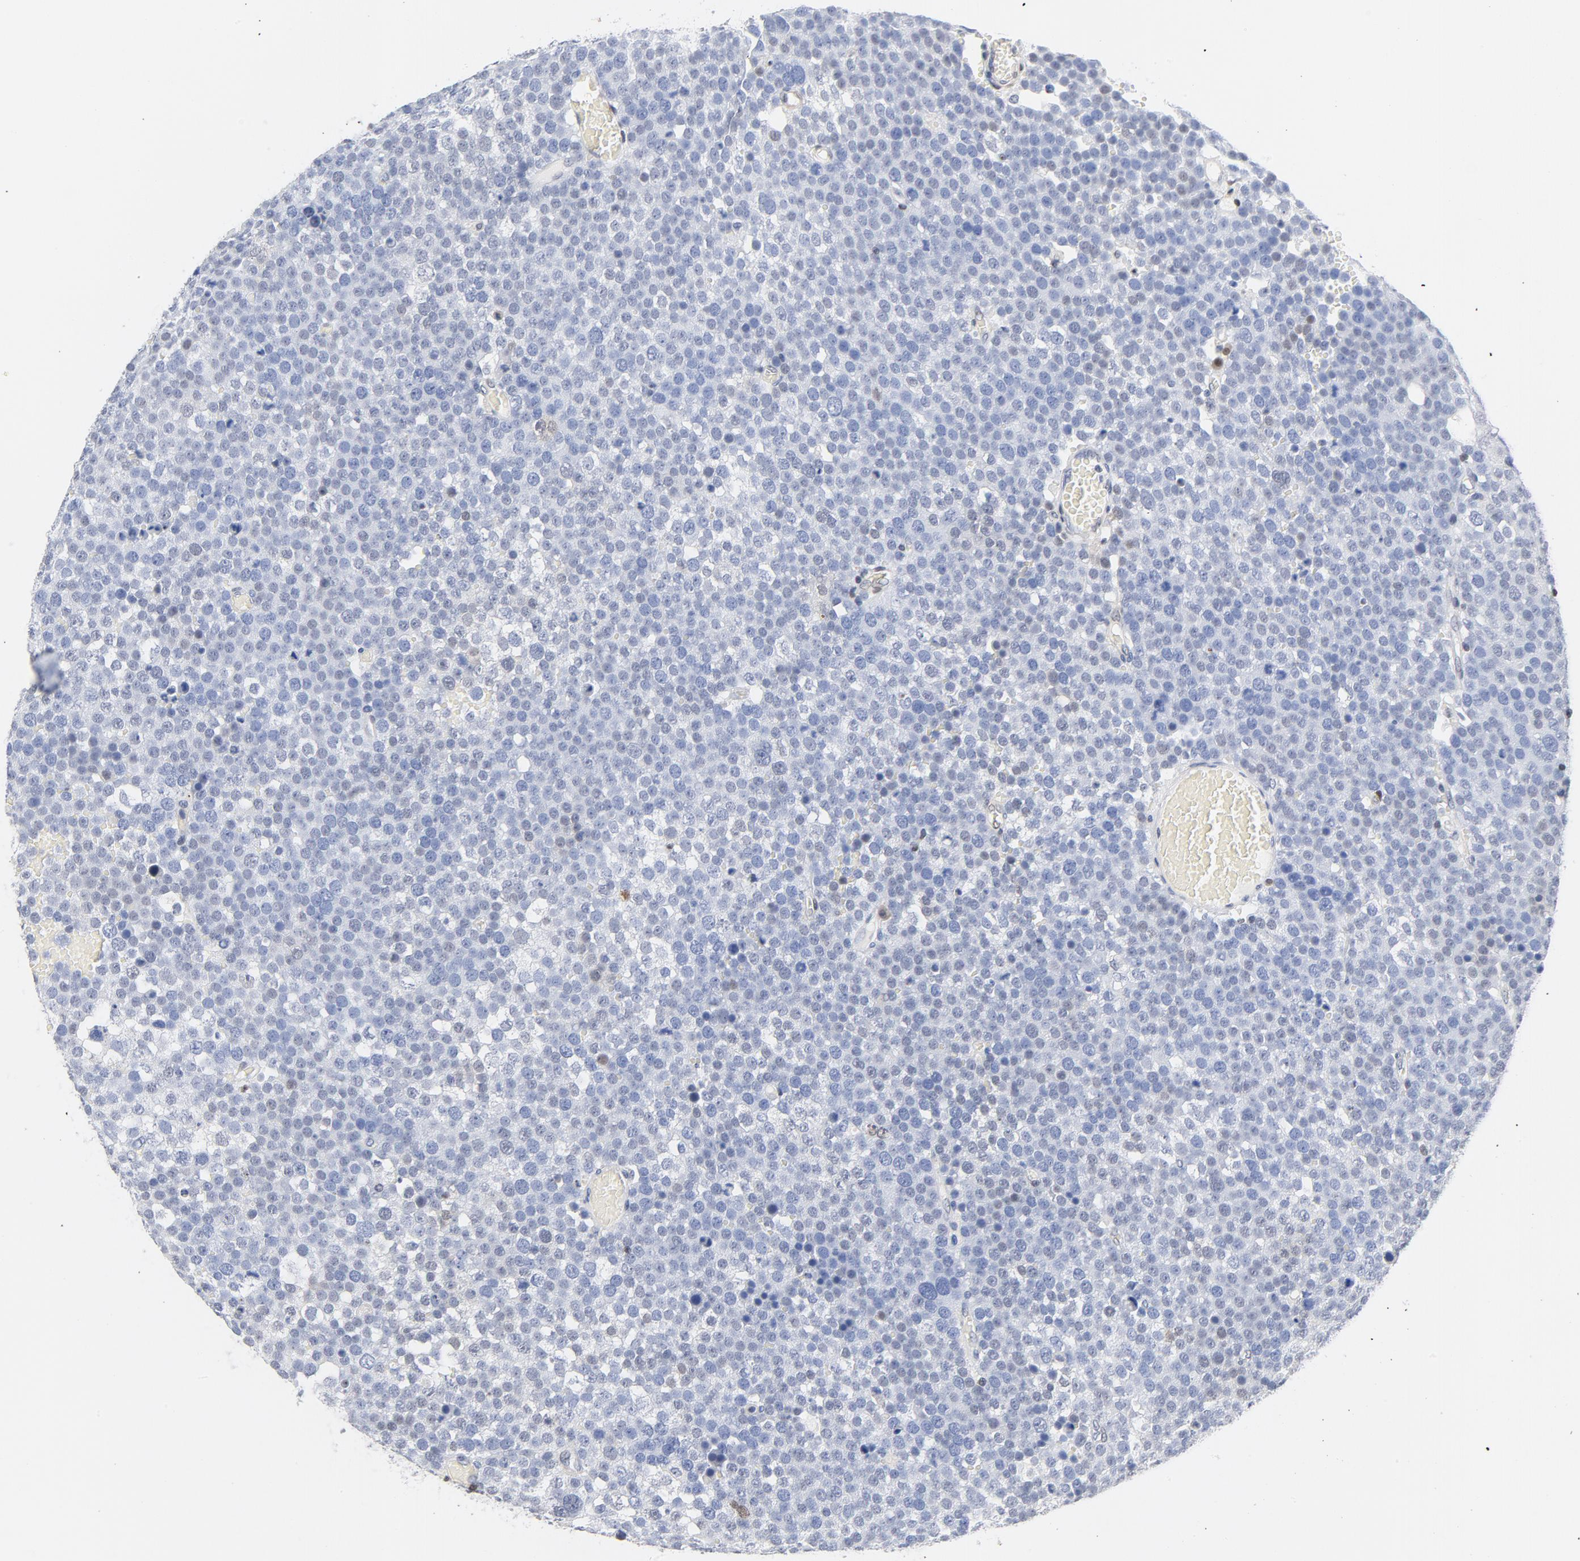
{"staining": {"intensity": "weak", "quantity": "<25%", "location": "nuclear"}, "tissue": "testis cancer", "cell_type": "Tumor cells", "image_type": "cancer", "snomed": [{"axis": "morphology", "description": "Seminoma, NOS"}, {"axis": "topography", "description": "Testis"}], "caption": "Tumor cells show no significant protein staining in testis cancer (seminoma). (DAB (3,3'-diaminobenzidine) immunohistochemistry with hematoxylin counter stain).", "gene": "CDKN1B", "patient": {"sex": "male", "age": 71}}